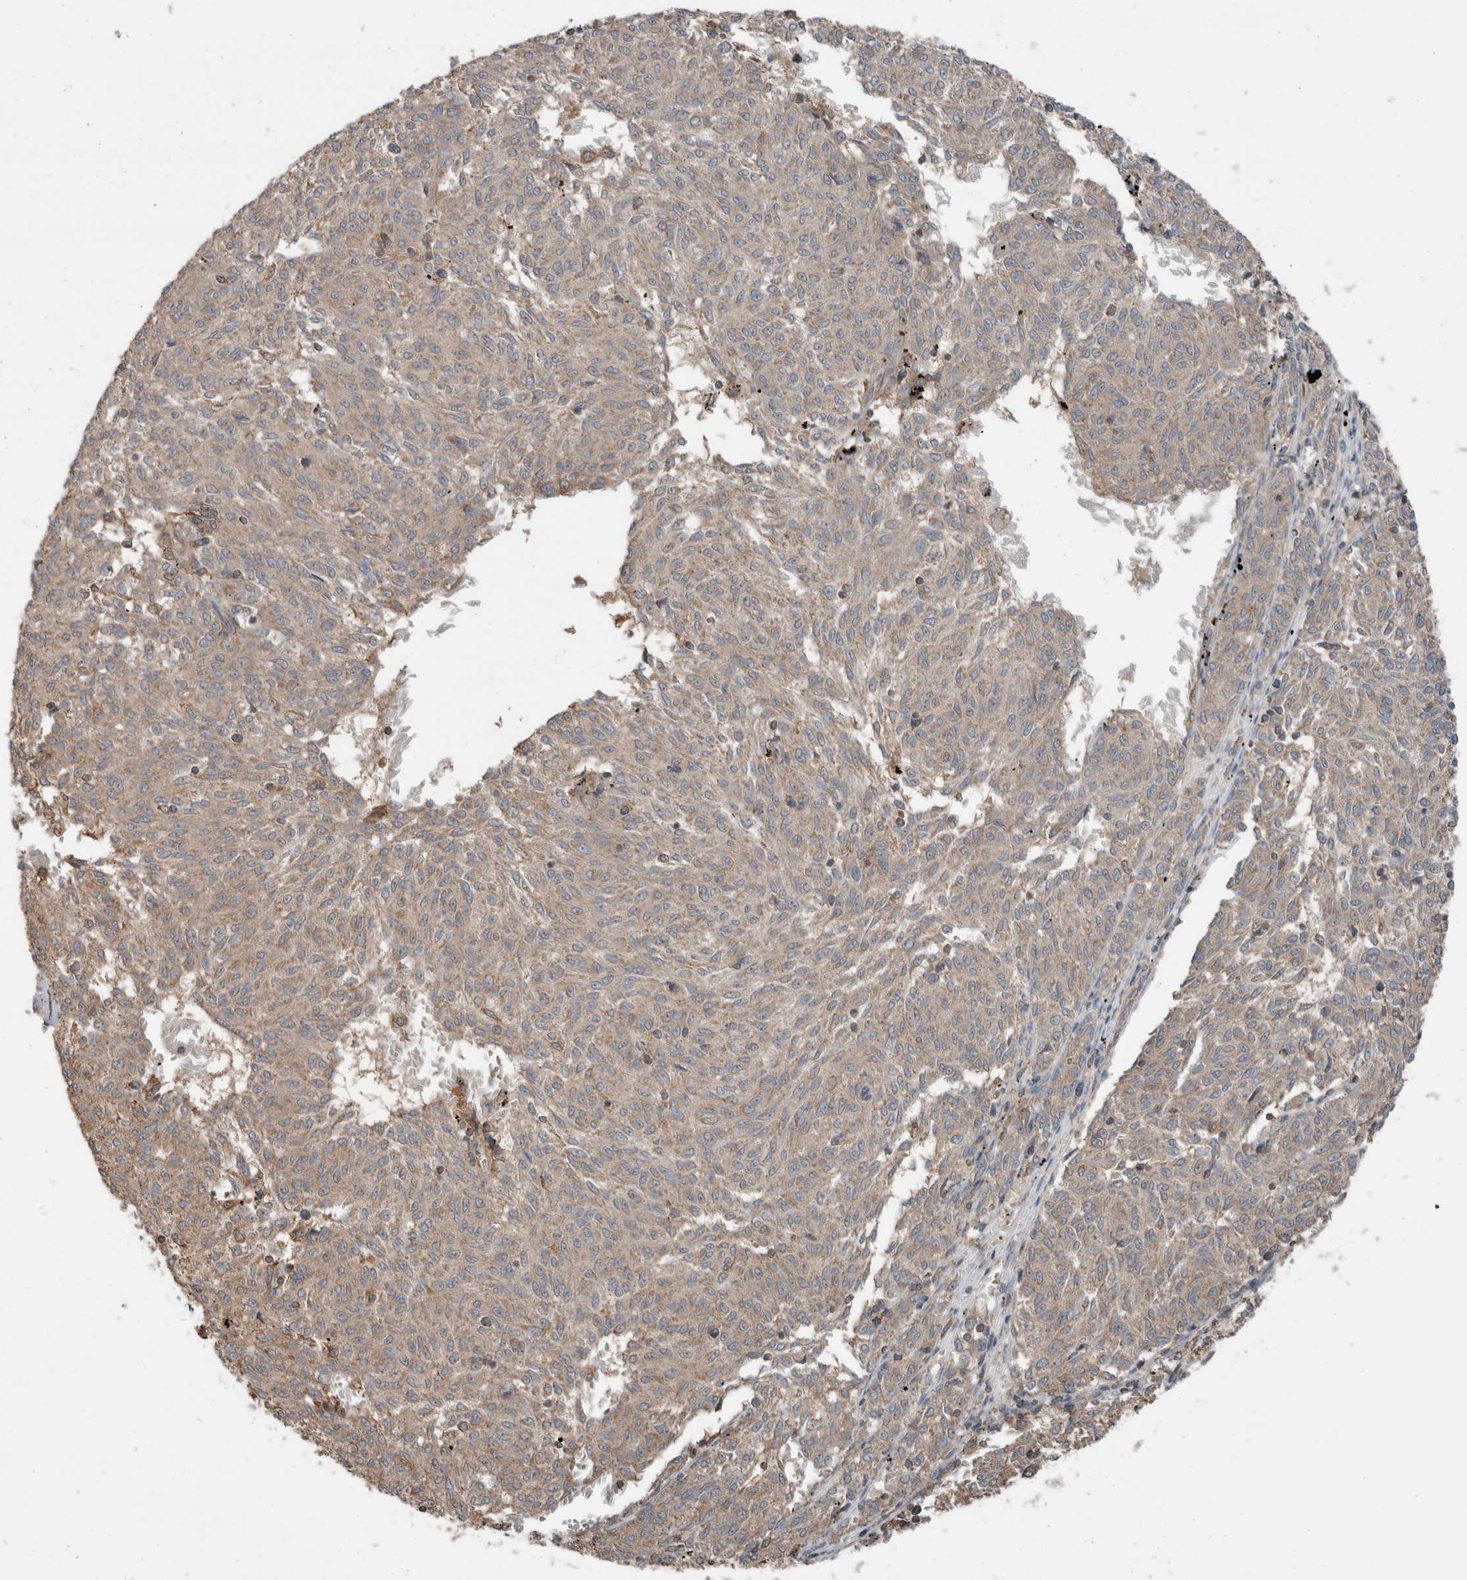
{"staining": {"intensity": "weak", "quantity": "<25%", "location": "cytoplasmic/membranous"}, "tissue": "melanoma", "cell_type": "Tumor cells", "image_type": "cancer", "snomed": [{"axis": "morphology", "description": "Malignant melanoma, NOS"}, {"axis": "topography", "description": "Skin"}], "caption": "An IHC photomicrograph of melanoma is shown. There is no staining in tumor cells of melanoma. (DAB immunohistochemistry (IHC) with hematoxylin counter stain).", "gene": "KLK14", "patient": {"sex": "female", "age": 72}}